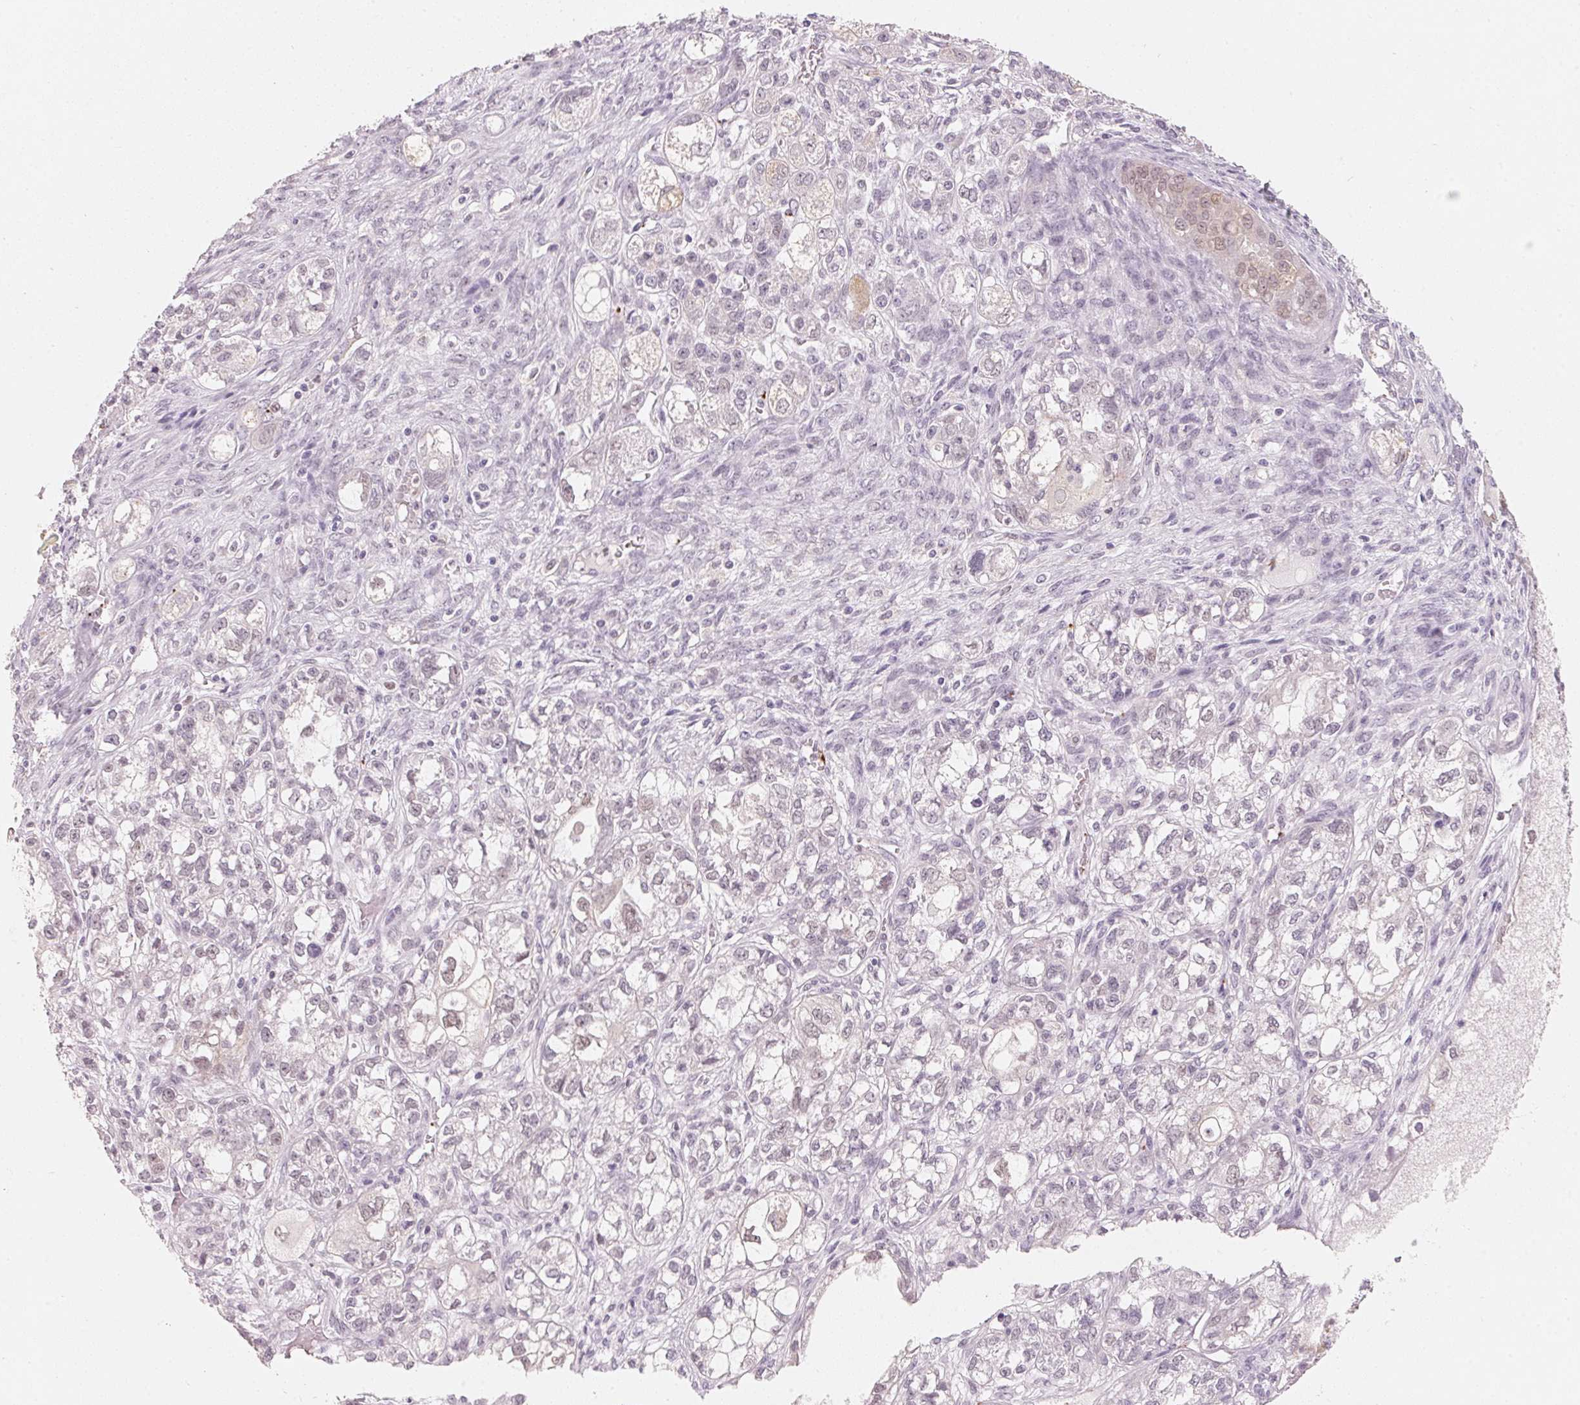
{"staining": {"intensity": "negative", "quantity": "none", "location": "none"}, "tissue": "ovarian cancer", "cell_type": "Tumor cells", "image_type": "cancer", "snomed": [{"axis": "morphology", "description": "Carcinoma, endometroid"}, {"axis": "topography", "description": "Ovary"}], "caption": "The IHC photomicrograph has no significant expression in tumor cells of ovarian cancer tissue.", "gene": "ARHGAP22", "patient": {"sex": "female", "age": 64}}